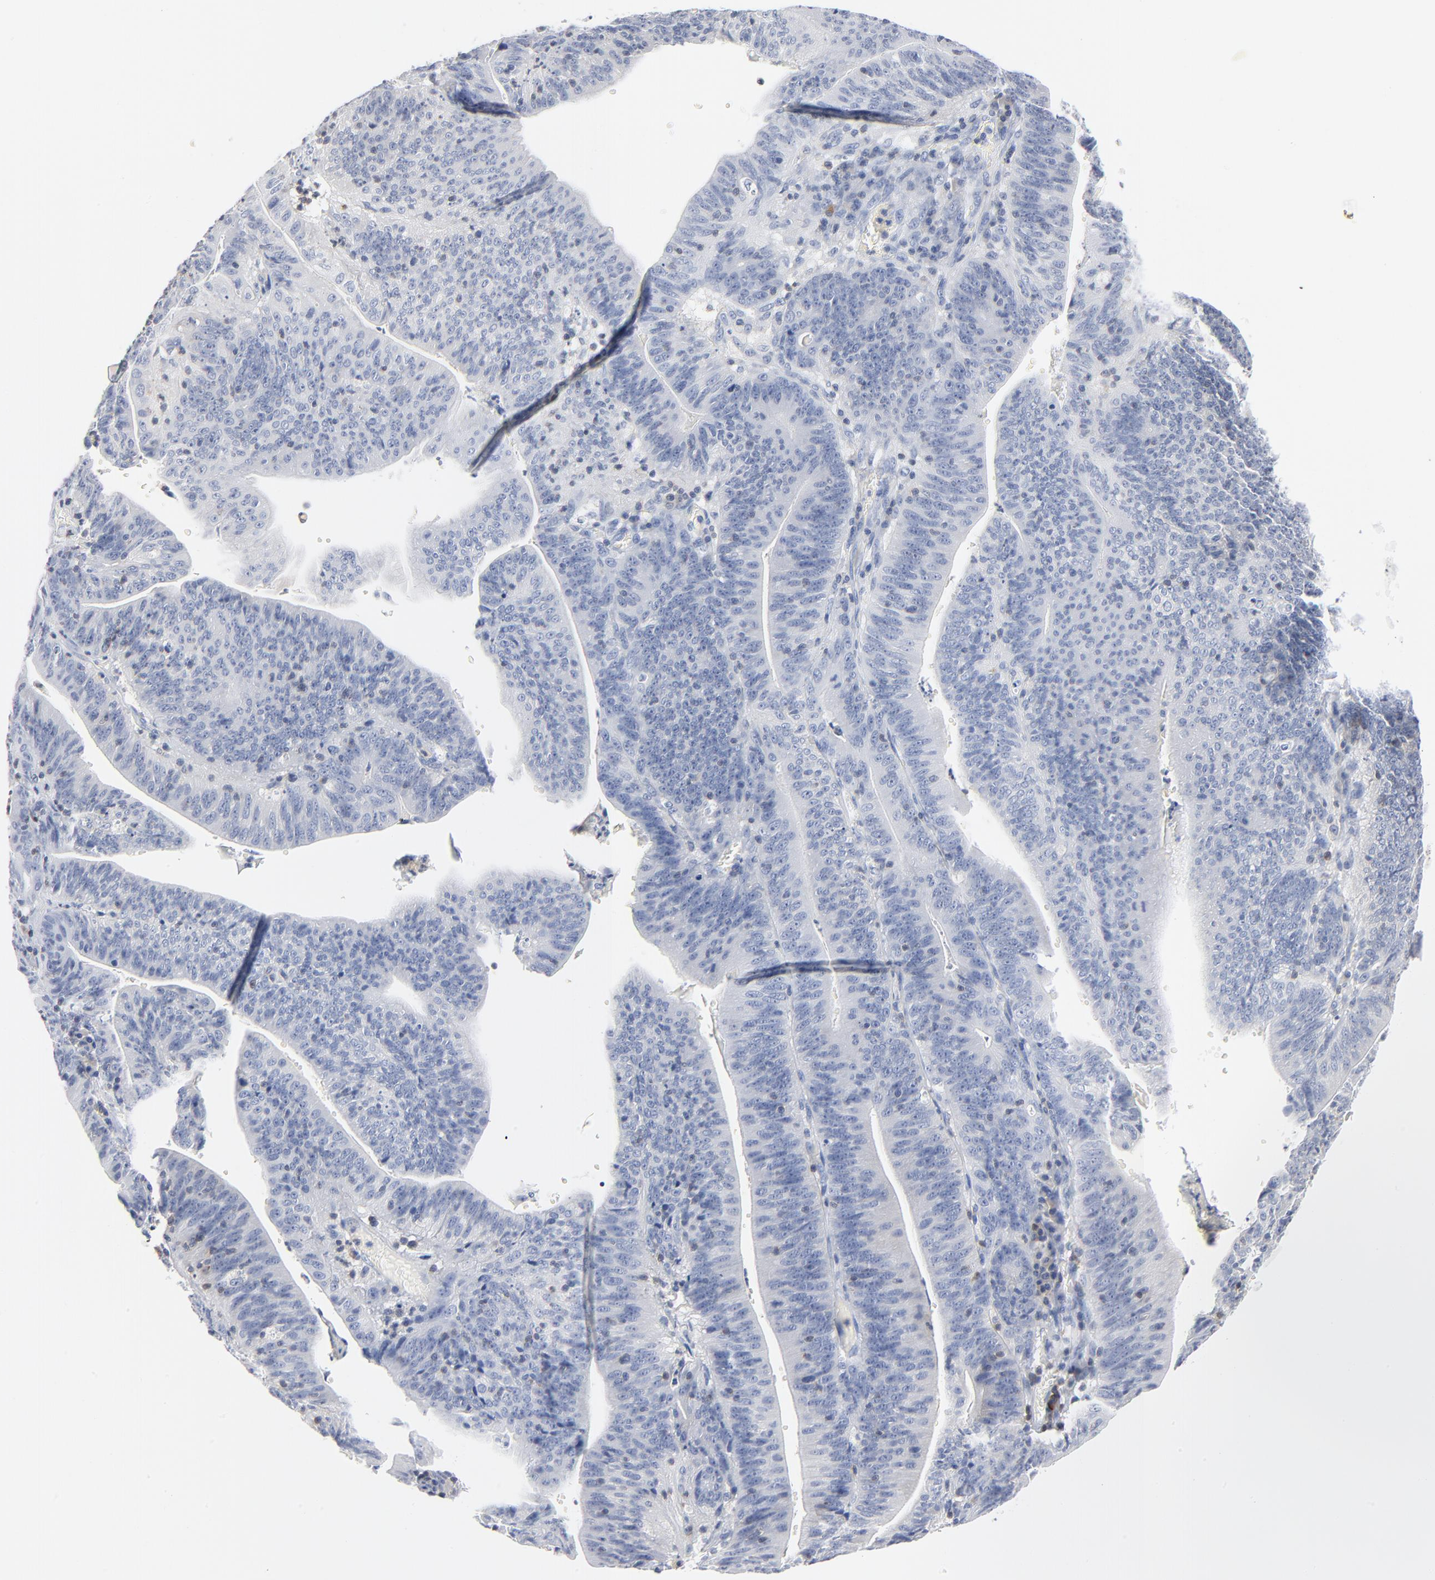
{"staining": {"intensity": "negative", "quantity": "none", "location": "none"}, "tissue": "stomach cancer", "cell_type": "Tumor cells", "image_type": "cancer", "snomed": [{"axis": "morphology", "description": "Adenocarcinoma, NOS"}, {"axis": "topography", "description": "Stomach, lower"}], "caption": "Tumor cells are negative for brown protein staining in stomach cancer (adenocarcinoma).", "gene": "PTK2B", "patient": {"sex": "female", "age": 86}}